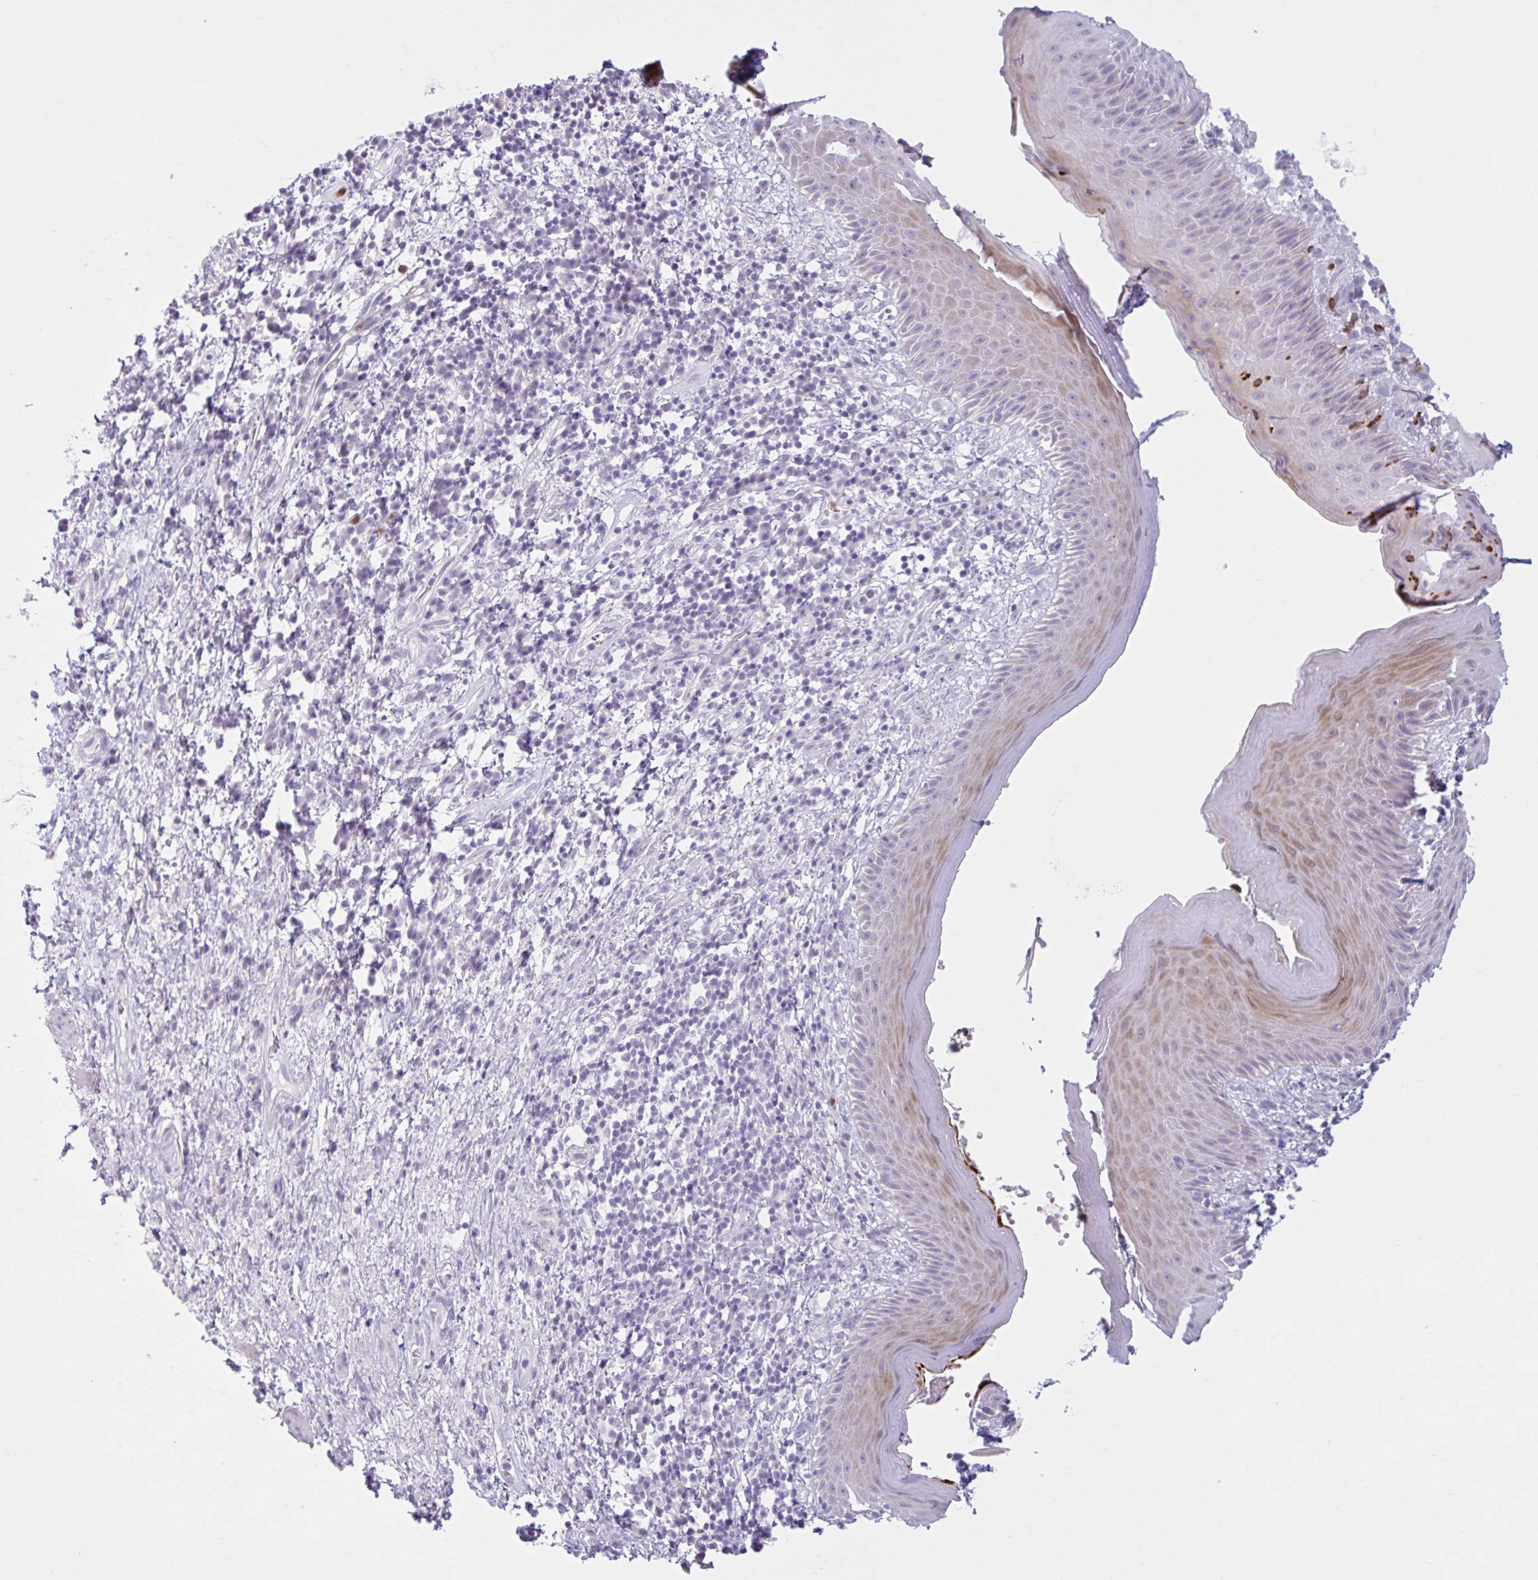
{"staining": {"intensity": "moderate", "quantity": "25%-75%", "location": "cytoplasmic/membranous"}, "tissue": "skin", "cell_type": "Epidermal cells", "image_type": "normal", "snomed": [{"axis": "morphology", "description": "Normal tissue, NOS"}, {"axis": "topography", "description": "Anal"}], "caption": "Approximately 25%-75% of epidermal cells in unremarkable human skin demonstrate moderate cytoplasmic/membranous protein expression as visualized by brown immunohistochemical staining.", "gene": "CEP120", "patient": {"sex": "male", "age": 78}}